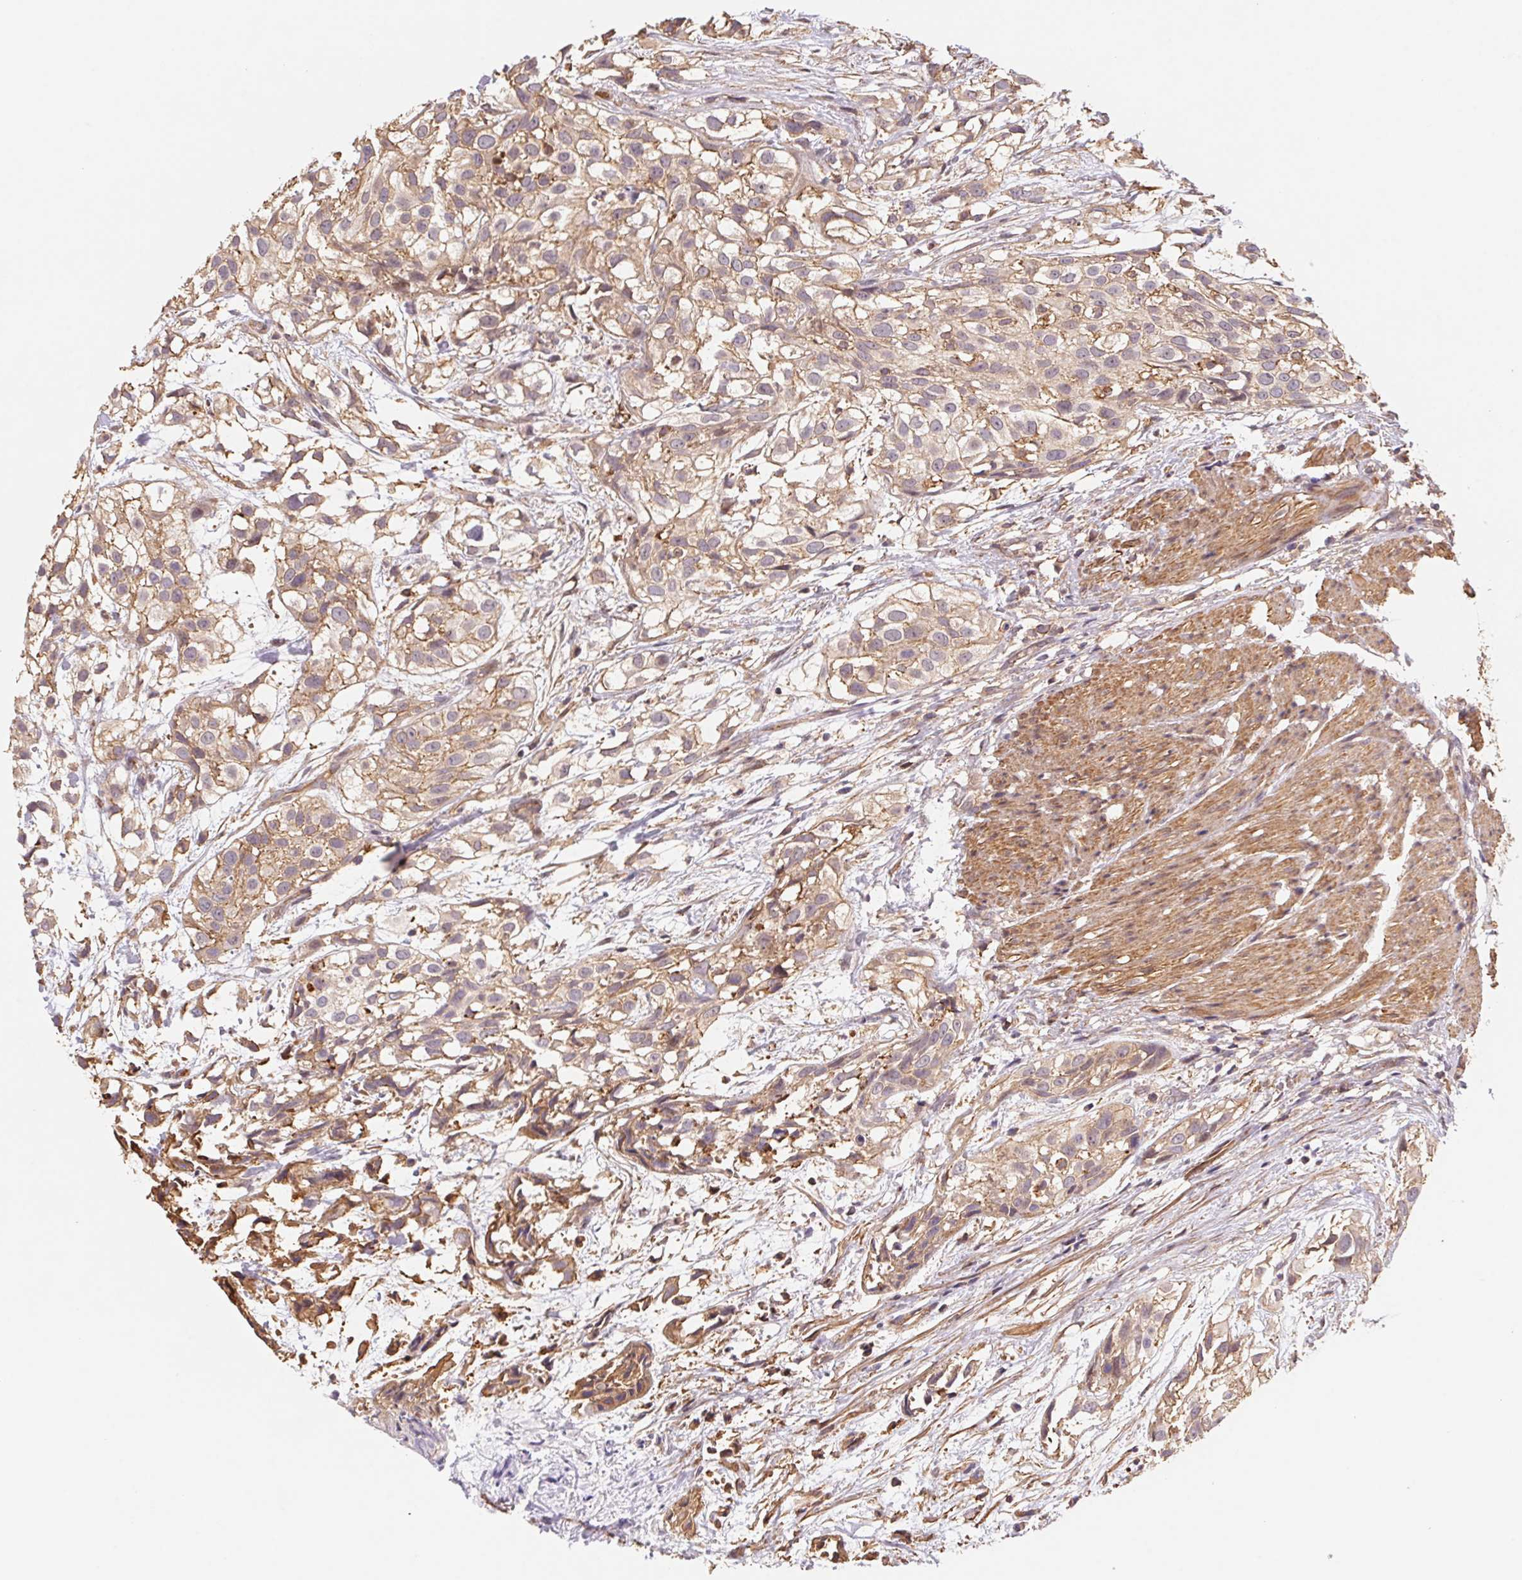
{"staining": {"intensity": "moderate", "quantity": ">75%", "location": "cytoplasmic/membranous"}, "tissue": "urothelial cancer", "cell_type": "Tumor cells", "image_type": "cancer", "snomed": [{"axis": "morphology", "description": "Urothelial carcinoma, High grade"}, {"axis": "topography", "description": "Urinary bladder"}], "caption": "Urothelial carcinoma (high-grade) stained with DAB (3,3'-diaminobenzidine) IHC shows medium levels of moderate cytoplasmic/membranous staining in about >75% of tumor cells.", "gene": "ATG10", "patient": {"sex": "male", "age": 56}}